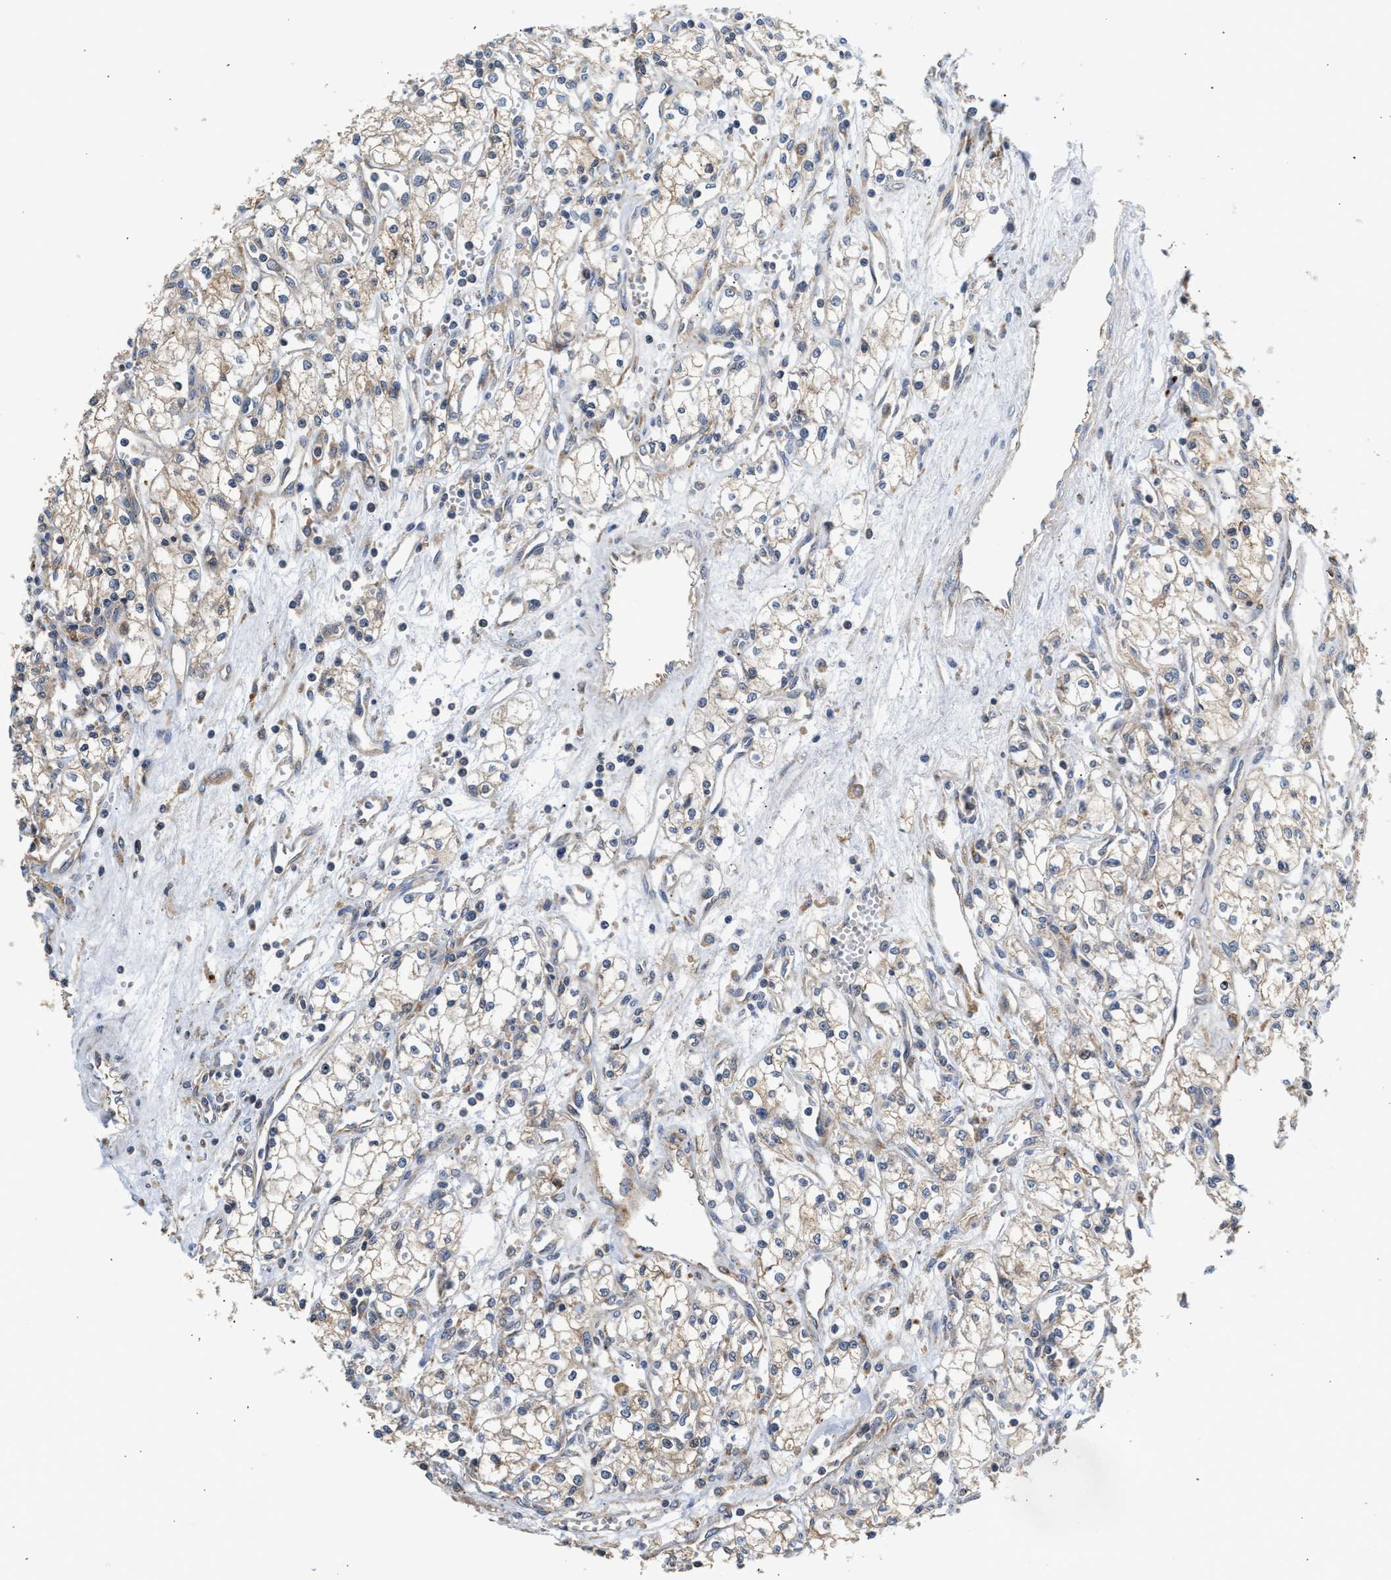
{"staining": {"intensity": "weak", "quantity": ">75%", "location": "cytoplasmic/membranous"}, "tissue": "renal cancer", "cell_type": "Tumor cells", "image_type": "cancer", "snomed": [{"axis": "morphology", "description": "Adenocarcinoma, NOS"}, {"axis": "topography", "description": "Kidney"}], "caption": "There is low levels of weak cytoplasmic/membranous expression in tumor cells of renal cancer (adenocarcinoma), as demonstrated by immunohistochemical staining (brown color).", "gene": "AMZ1", "patient": {"sex": "male", "age": 59}}